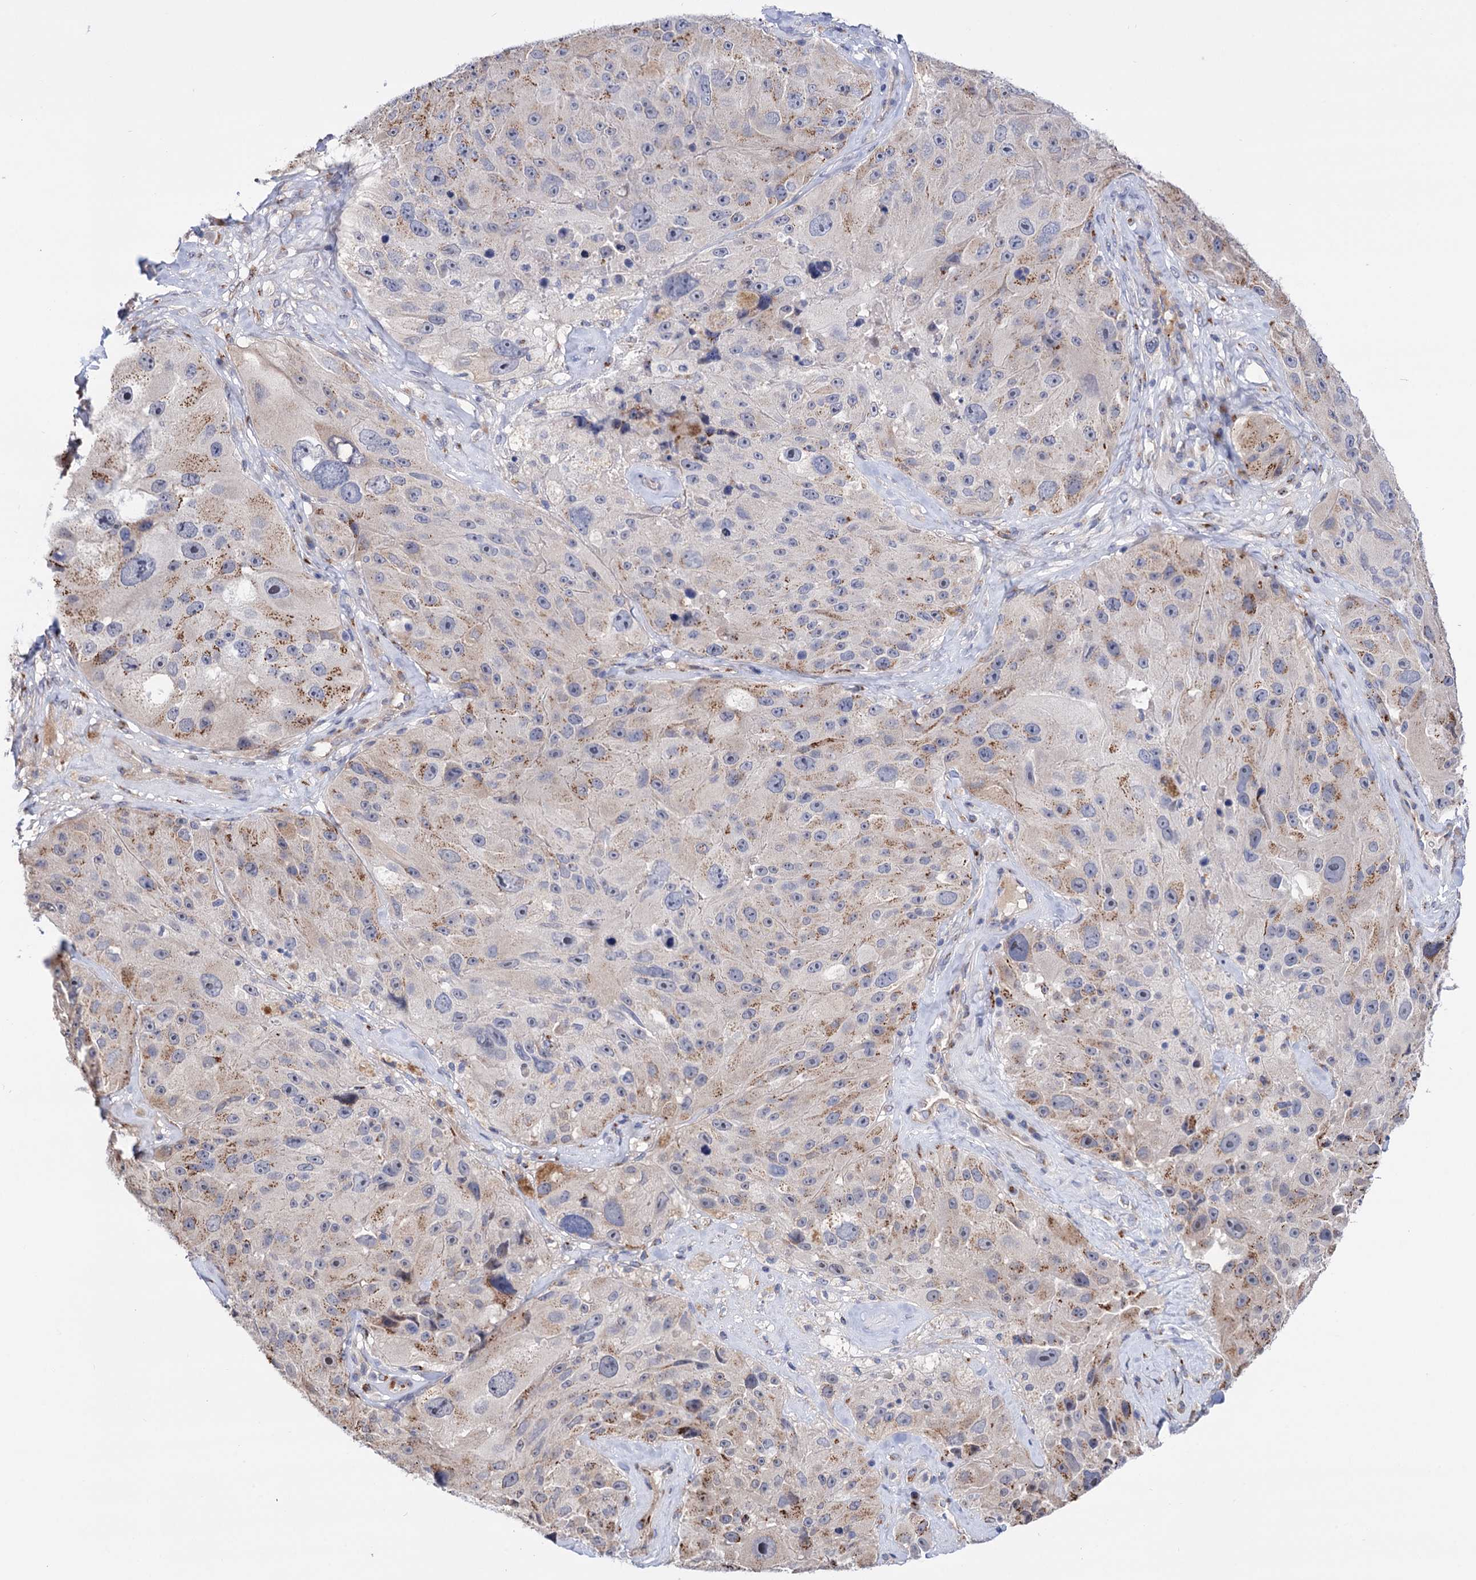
{"staining": {"intensity": "weak", "quantity": "25%-75%", "location": "cytoplasmic/membranous"}, "tissue": "melanoma", "cell_type": "Tumor cells", "image_type": "cancer", "snomed": [{"axis": "morphology", "description": "Malignant melanoma, Metastatic site"}, {"axis": "topography", "description": "Lymph node"}], "caption": "Immunohistochemical staining of human malignant melanoma (metastatic site) reveals low levels of weak cytoplasmic/membranous protein staining in approximately 25%-75% of tumor cells.", "gene": "C11orf96", "patient": {"sex": "male", "age": 62}}